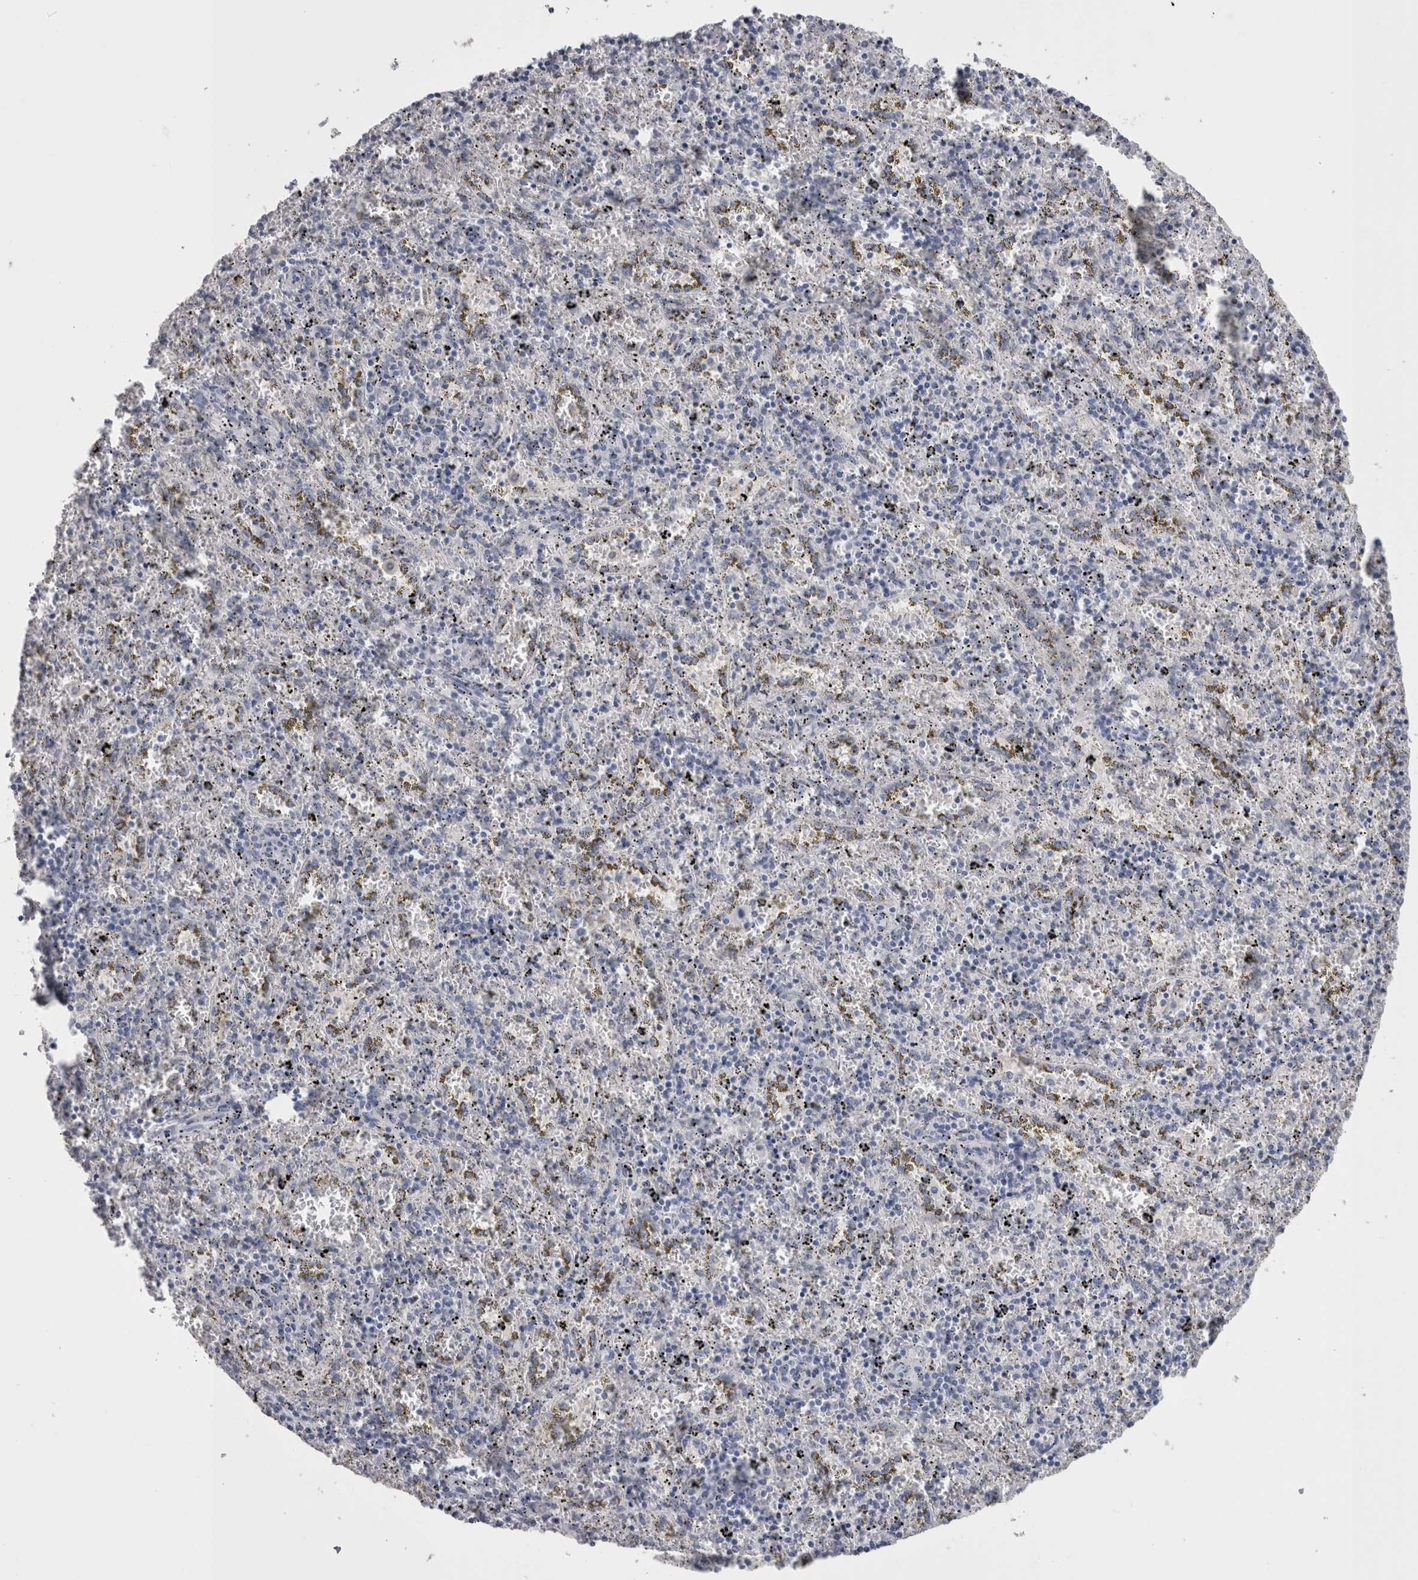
{"staining": {"intensity": "negative", "quantity": "none", "location": "none"}, "tissue": "spleen", "cell_type": "Cells in red pulp", "image_type": "normal", "snomed": [{"axis": "morphology", "description": "Normal tissue, NOS"}, {"axis": "topography", "description": "Spleen"}], "caption": "Immunohistochemistry (IHC) photomicrograph of unremarkable spleen: spleen stained with DAB (3,3'-diaminobenzidine) displays no significant protein expression in cells in red pulp.", "gene": "CA8", "patient": {"sex": "male", "age": 11}}